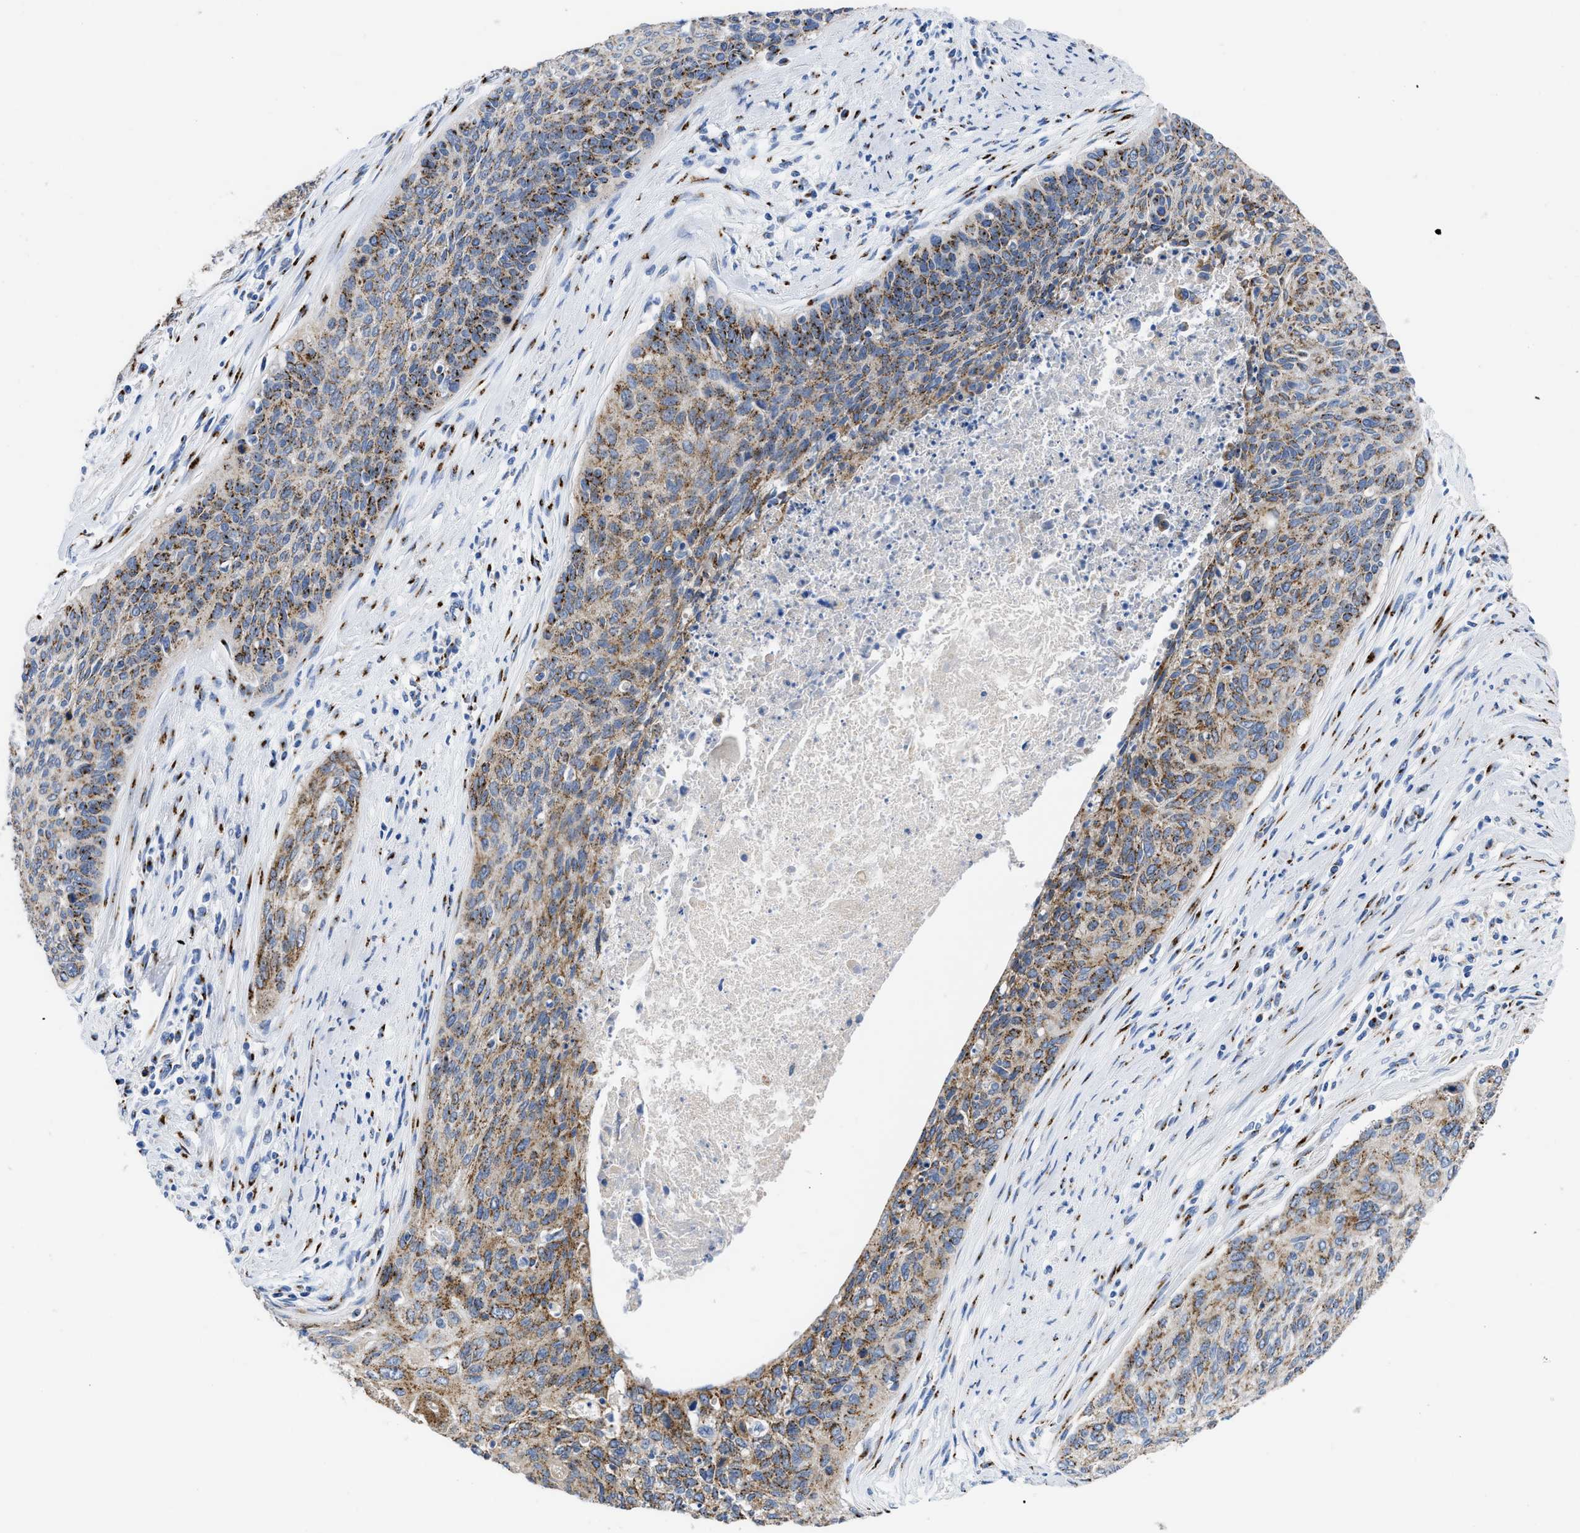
{"staining": {"intensity": "moderate", "quantity": ">75%", "location": "cytoplasmic/membranous"}, "tissue": "cervical cancer", "cell_type": "Tumor cells", "image_type": "cancer", "snomed": [{"axis": "morphology", "description": "Squamous cell carcinoma, NOS"}, {"axis": "topography", "description": "Cervix"}], "caption": "This histopathology image demonstrates IHC staining of cervical cancer, with medium moderate cytoplasmic/membranous staining in about >75% of tumor cells.", "gene": "TMEM87A", "patient": {"sex": "female", "age": 55}}